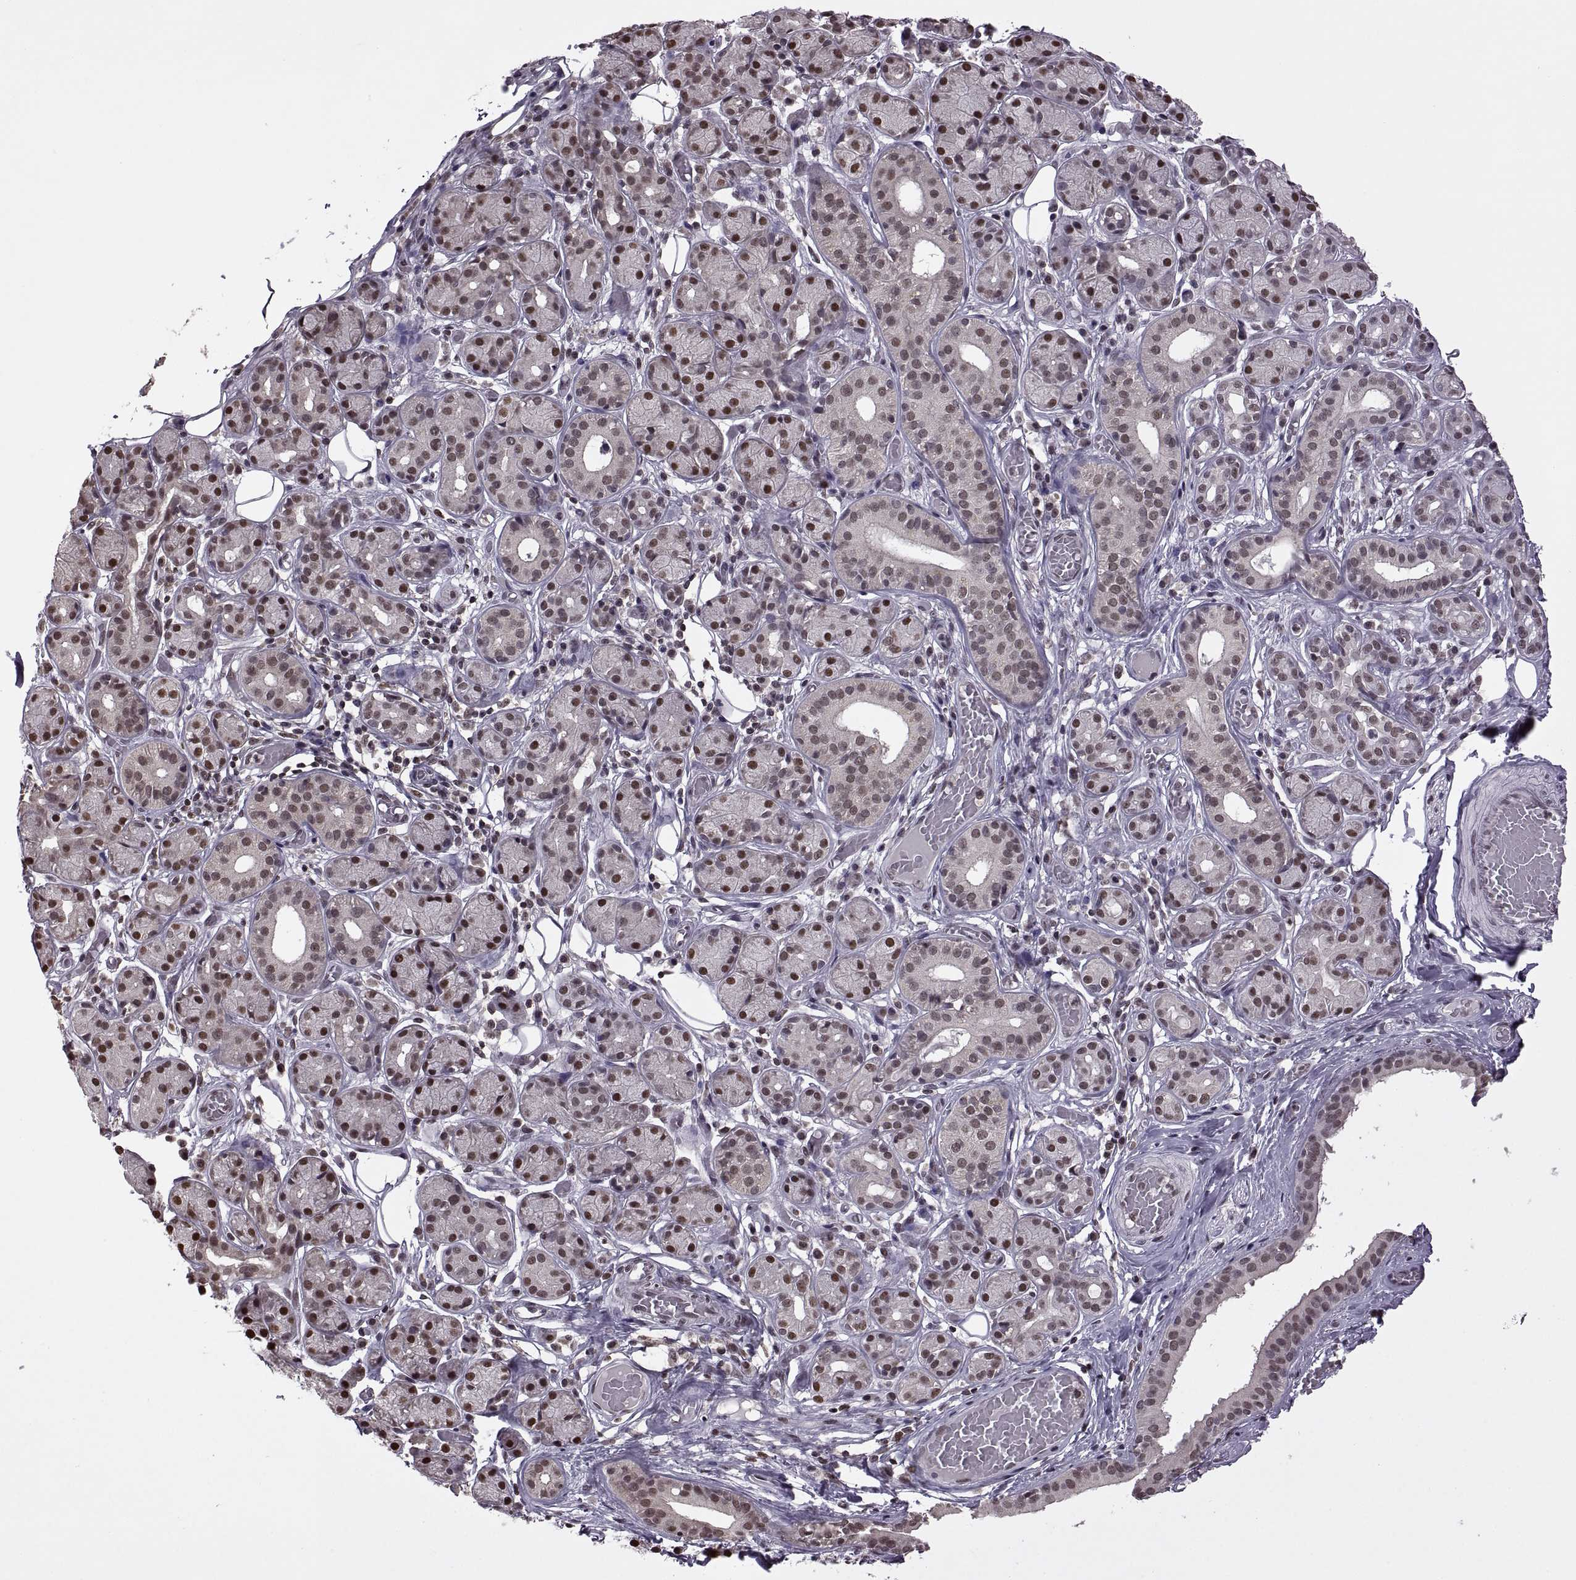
{"staining": {"intensity": "strong", "quantity": "25%-75%", "location": "nuclear"}, "tissue": "salivary gland", "cell_type": "Glandular cells", "image_type": "normal", "snomed": [{"axis": "morphology", "description": "Normal tissue, NOS"}, {"axis": "topography", "description": "Salivary gland"}, {"axis": "topography", "description": "Peripheral nerve tissue"}], "caption": "Salivary gland stained with immunohistochemistry (IHC) shows strong nuclear expression in approximately 25%-75% of glandular cells.", "gene": "INTS3", "patient": {"sex": "male", "age": 71}}